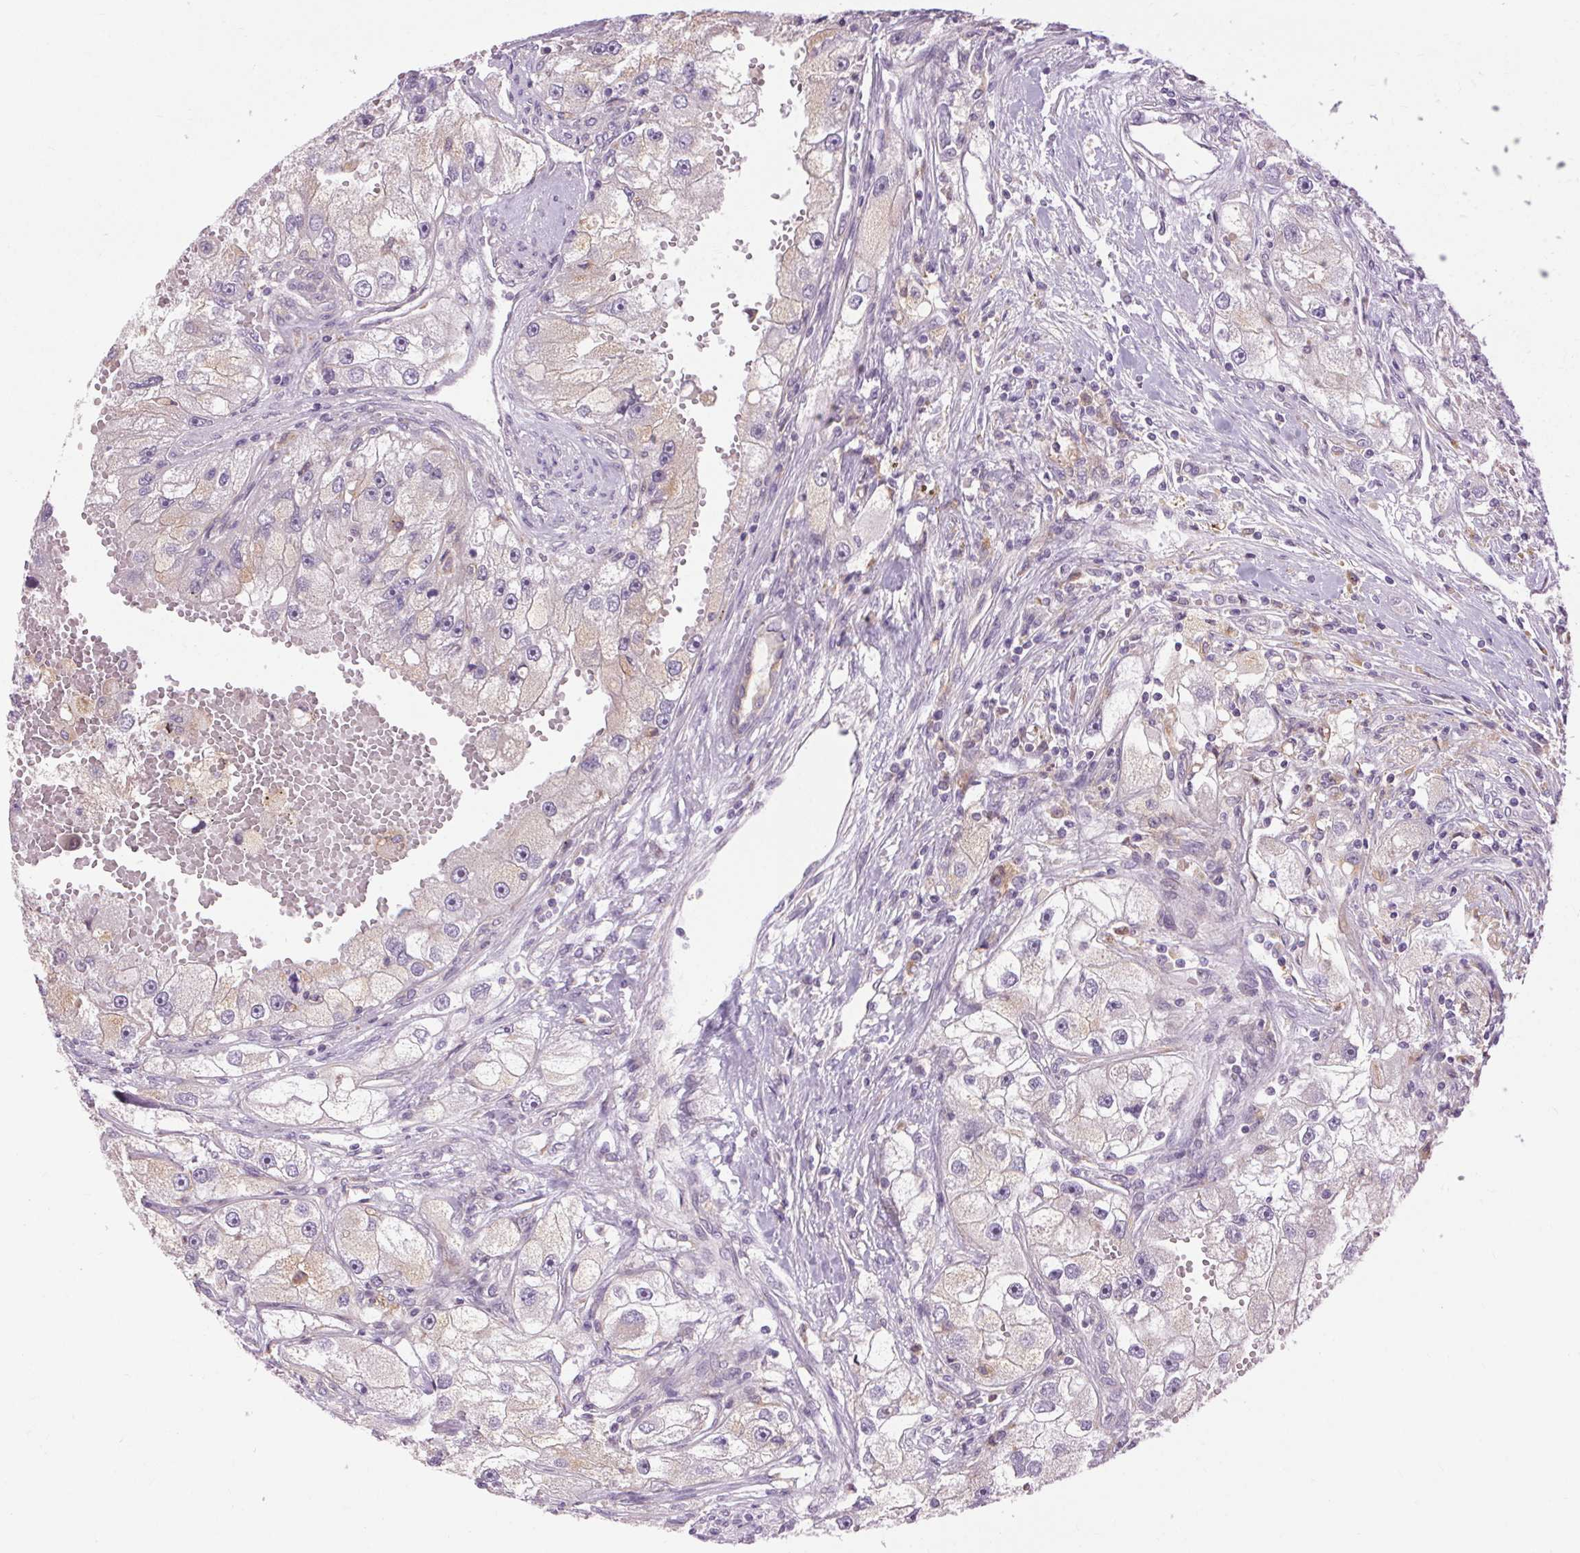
{"staining": {"intensity": "weak", "quantity": "<25%", "location": "cytoplasmic/membranous"}, "tissue": "renal cancer", "cell_type": "Tumor cells", "image_type": "cancer", "snomed": [{"axis": "morphology", "description": "Adenocarcinoma, NOS"}, {"axis": "topography", "description": "Kidney"}], "caption": "Renal adenocarcinoma stained for a protein using IHC exhibits no positivity tumor cells.", "gene": "TM6SF1", "patient": {"sex": "male", "age": 63}}